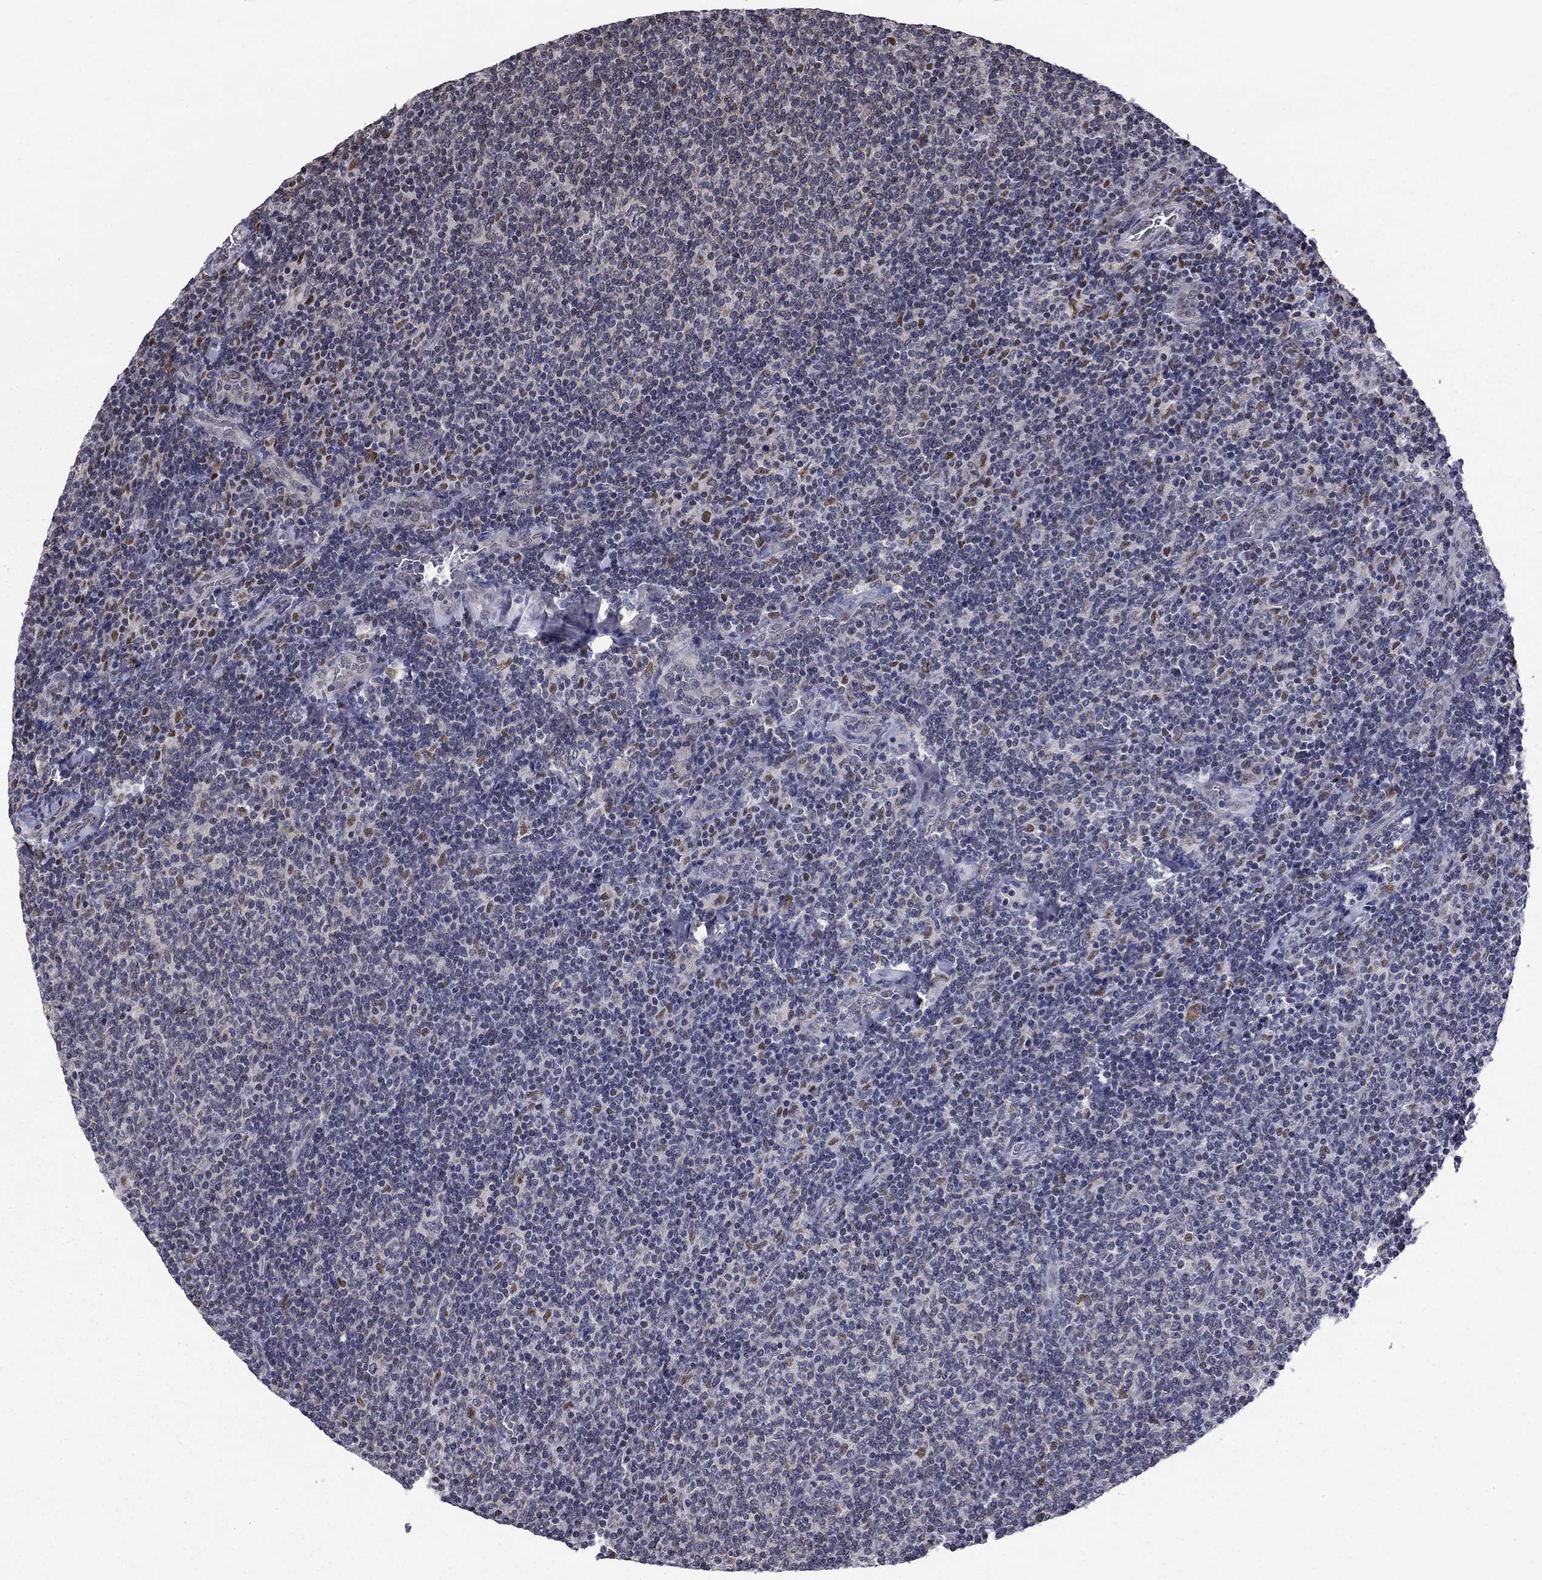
{"staining": {"intensity": "negative", "quantity": "none", "location": "none"}, "tissue": "lymphoma", "cell_type": "Tumor cells", "image_type": "cancer", "snomed": [{"axis": "morphology", "description": "Malignant lymphoma, non-Hodgkin's type, Low grade"}, {"axis": "topography", "description": "Lymph node"}], "caption": "Immunohistochemical staining of lymphoma displays no significant positivity in tumor cells.", "gene": "HSPB2", "patient": {"sex": "male", "age": 52}}